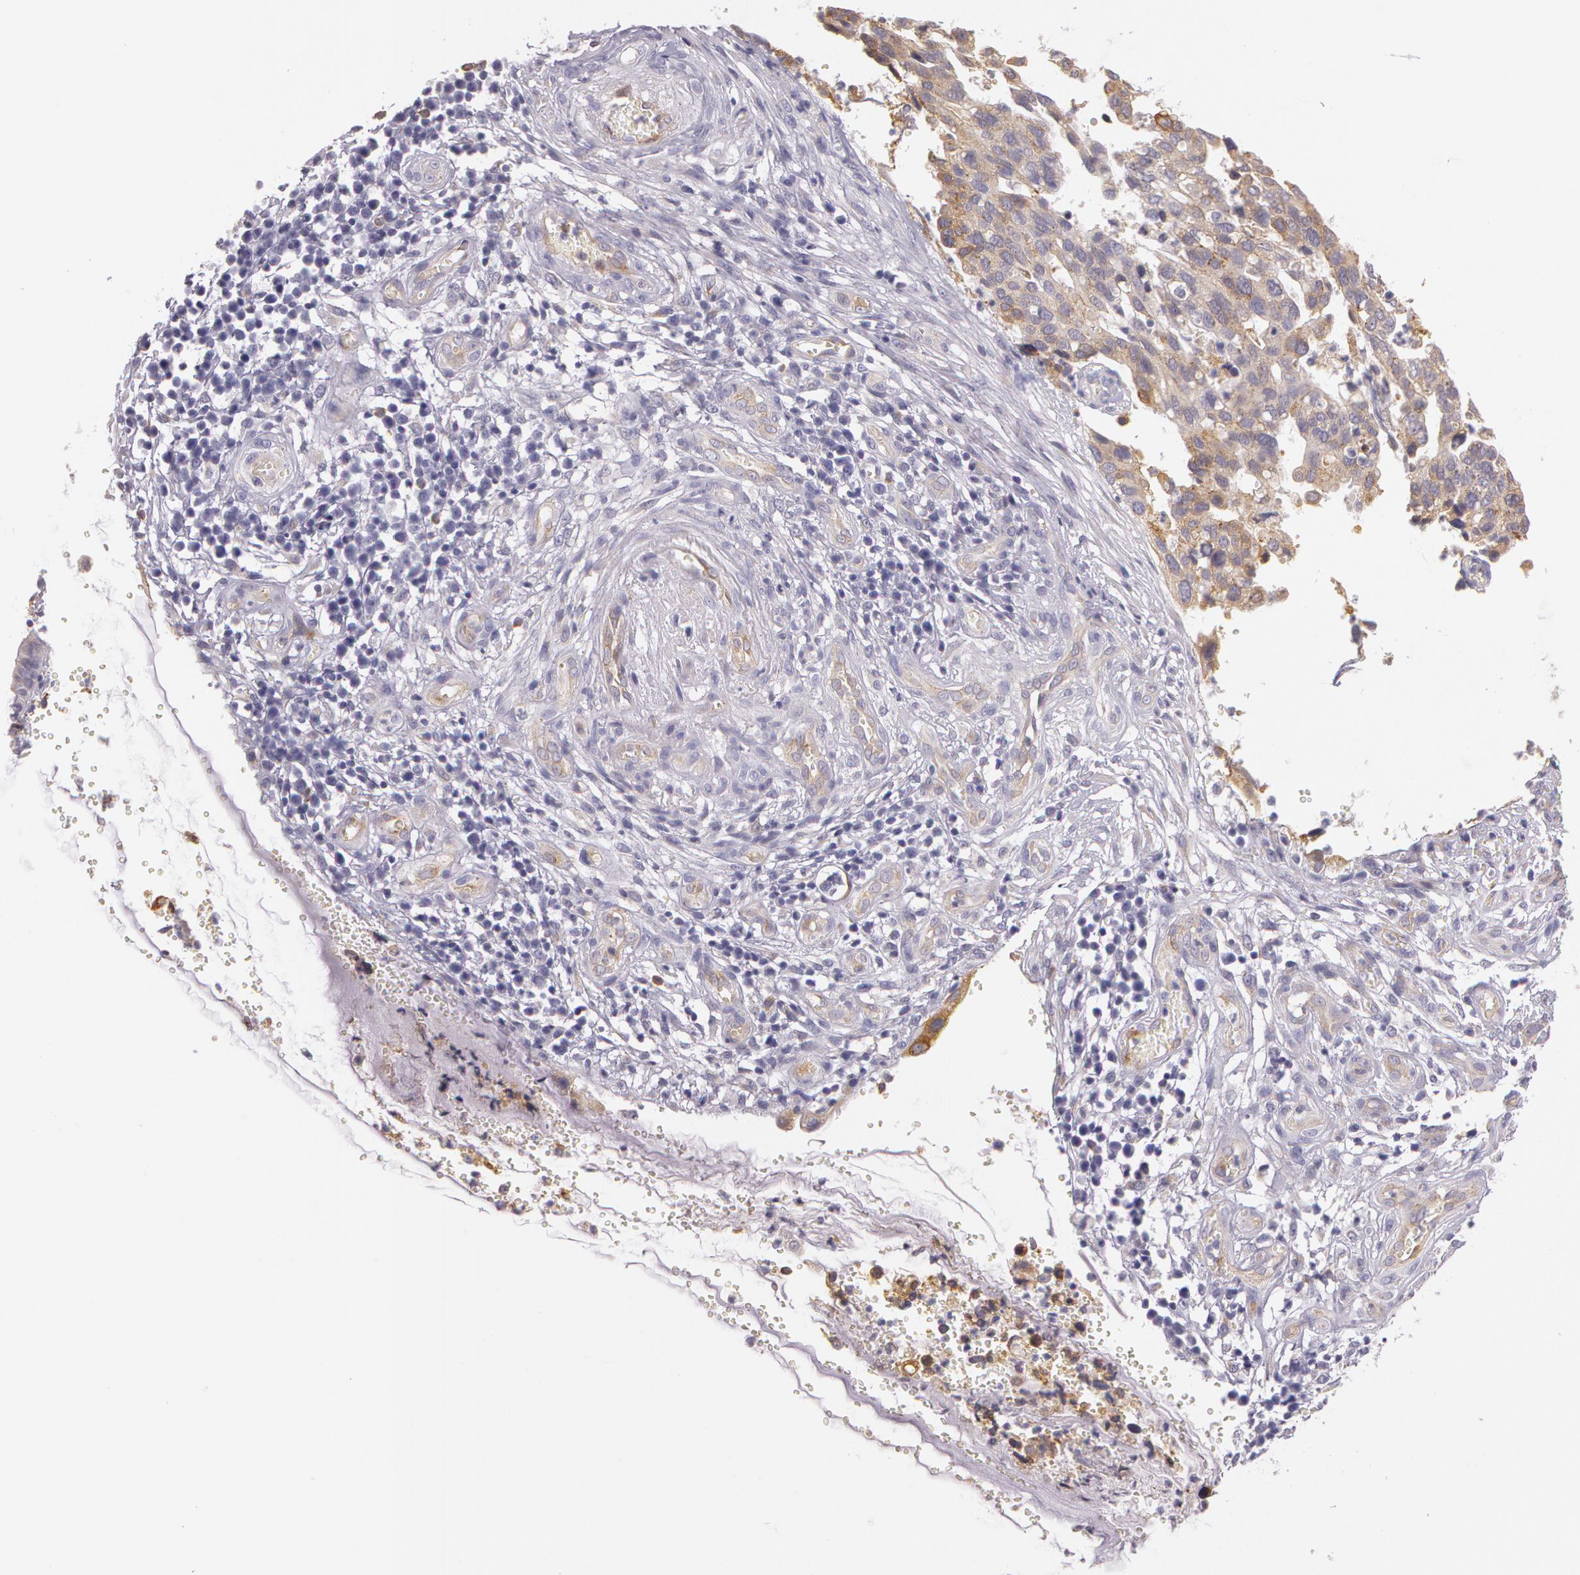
{"staining": {"intensity": "moderate", "quantity": ">75%", "location": "cytoplasmic/membranous"}, "tissue": "cervical cancer", "cell_type": "Tumor cells", "image_type": "cancer", "snomed": [{"axis": "morphology", "description": "Normal tissue, NOS"}, {"axis": "morphology", "description": "Squamous cell carcinoma, NOS"}, {"axis": "topography", "description": "Cervix"}], "caption": "The micrograph reveals a brown stain indicating the presence of a protein in the cytoplasmic/membranous of tumor cells in cervical cancer. The protein is stained brown, and the nuclei are stained in blue (DAB IHC with brightfield microscopy, high magnification).", "gene": "APP", "patient": {"sex": "female", "age": 45}}